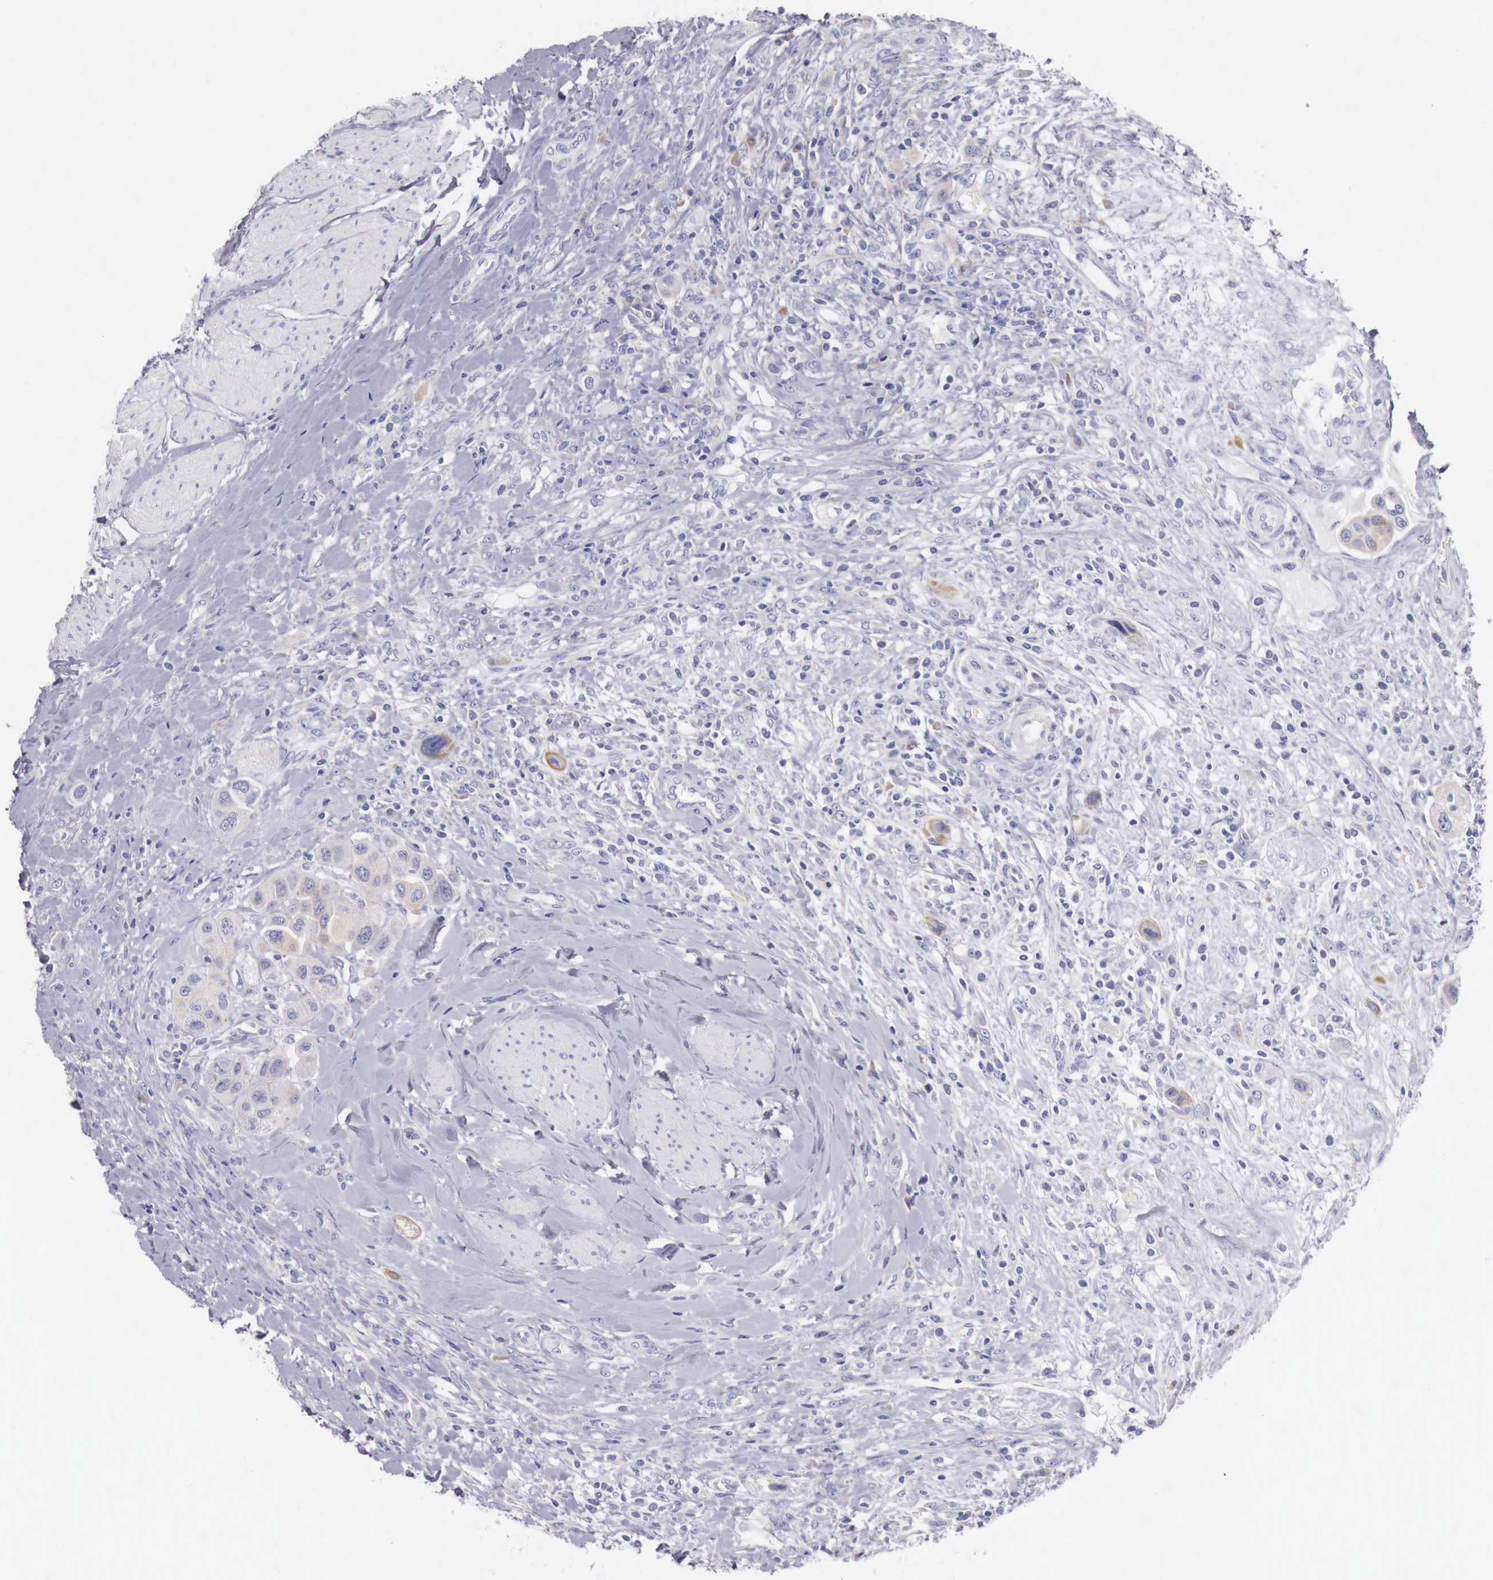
{"staining": {"intensity": "weak", "quantity": "25%-75%", "location": "cytoplasmic/membranous"}, "tissue": "urothelial cancer", "cell_type": "Tumor cells", "image_type": "cancer", "snomed": [{"axis": "morphology", "description": "Urothelial carcinoma, High grade"}, {"axis": "topography", "description": "Urinary bladder"}], "caption": "Immunohistochemistry (DAB (3,3'-diaminobenzidine)) staining of high-grade urothelial carcinoma demonstrates weak cytoplasmic/membranous protein positivity in about 25%-75% of tumor cells. Nuclei are stained in blue.", "gene": "NREP", "patient": {"sex": "male", "age": 50}}